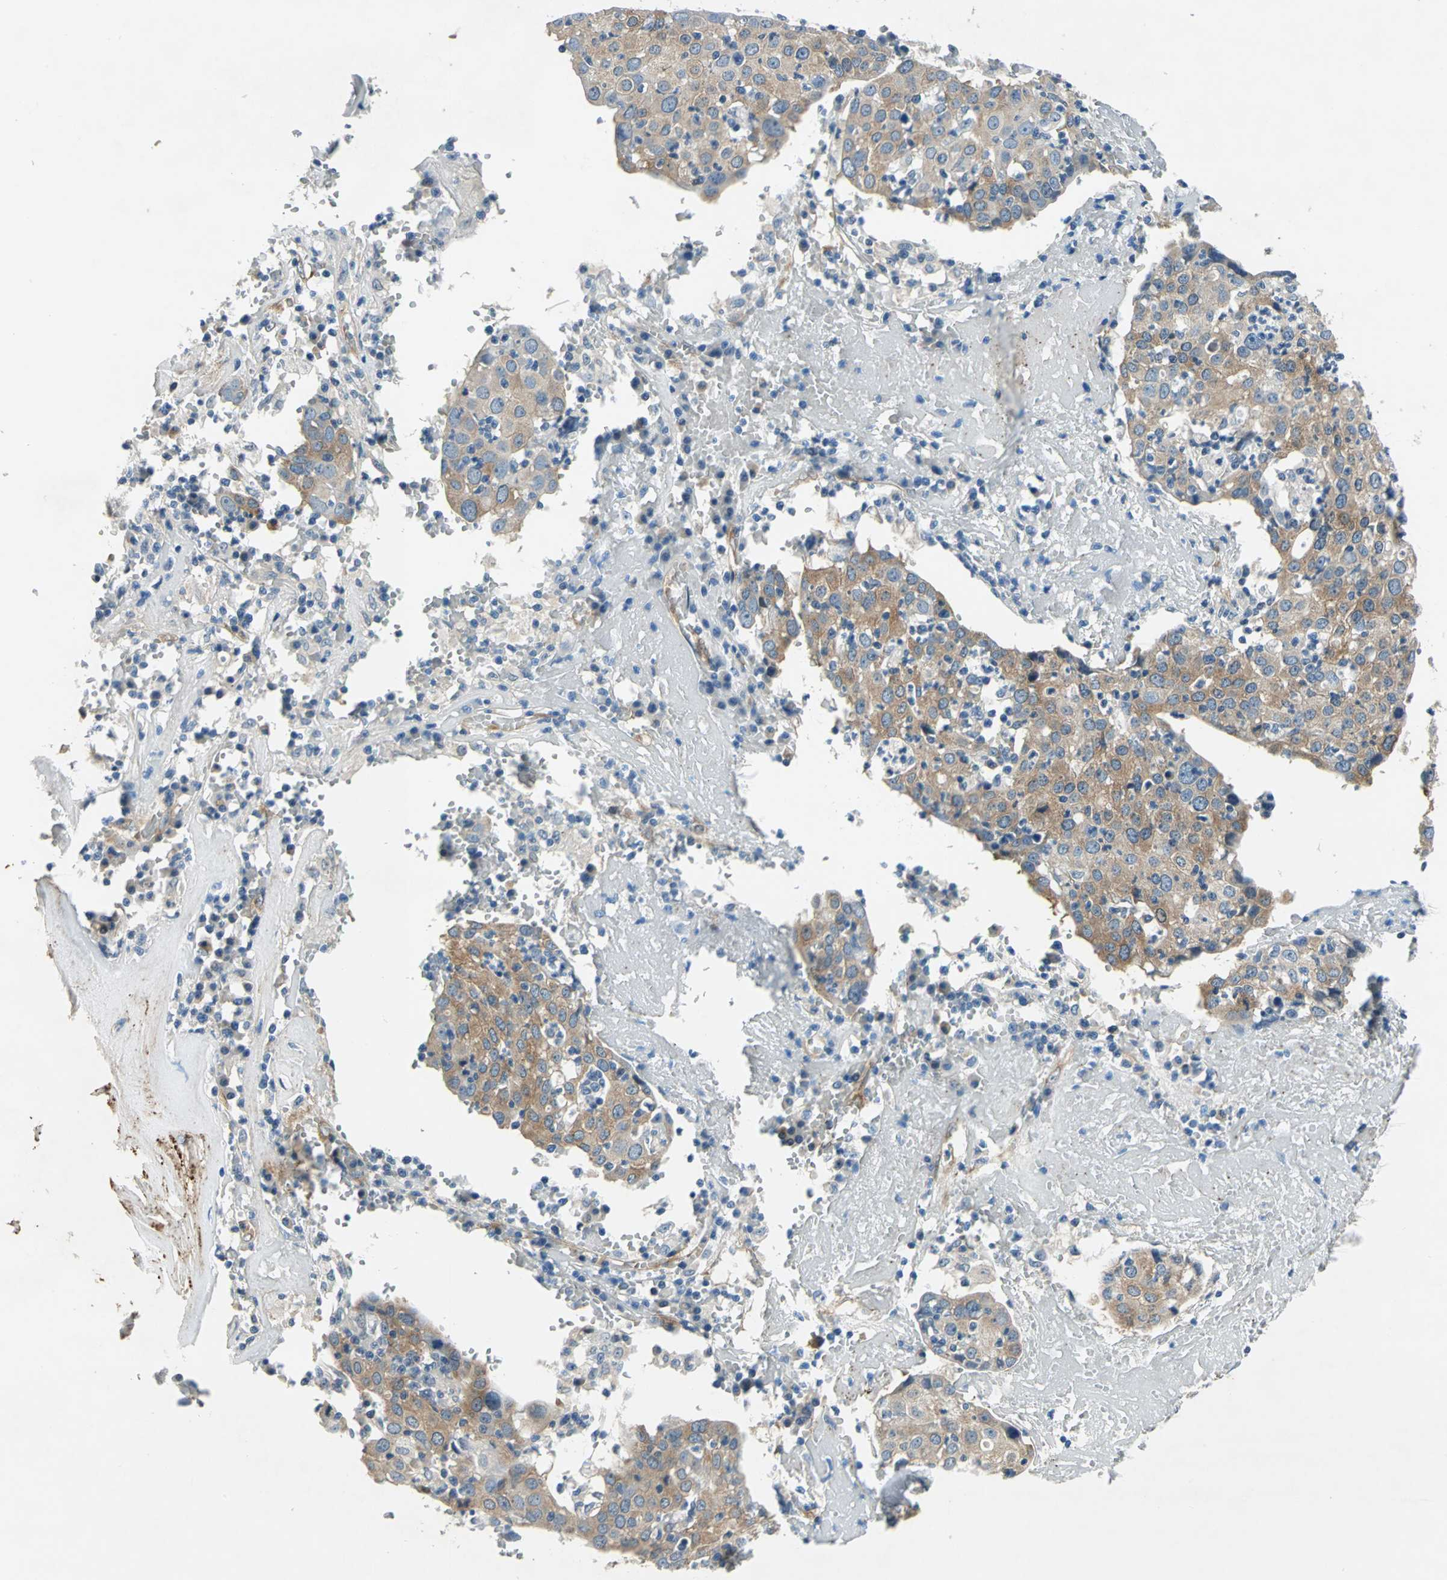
{"staining": {"intensity": "weak", "quantity": "25%-75%", "location": "cytoplasmic/membranous"}, "tissue": "head and neck cancer", "cell_type": "Tumor cells", "image_type": "cancer", "snomed": [{"axis": "morphology", "description": "Adenocarcinoma, NOS"}, {"axis": "topography", "description": "Salivary gland"}, {"axis": "topography", "description": "Head-Neck"}], "caption": "This histopathology image reveals immunohistochemistry staining of human adenocarcinoma (head and neck), with low weak cytoplasmic/membranous staining in about 25%-75% of tumor cells.", "gene": "CDC42EP1", "patient": {"sex": "female", "age": 65}}